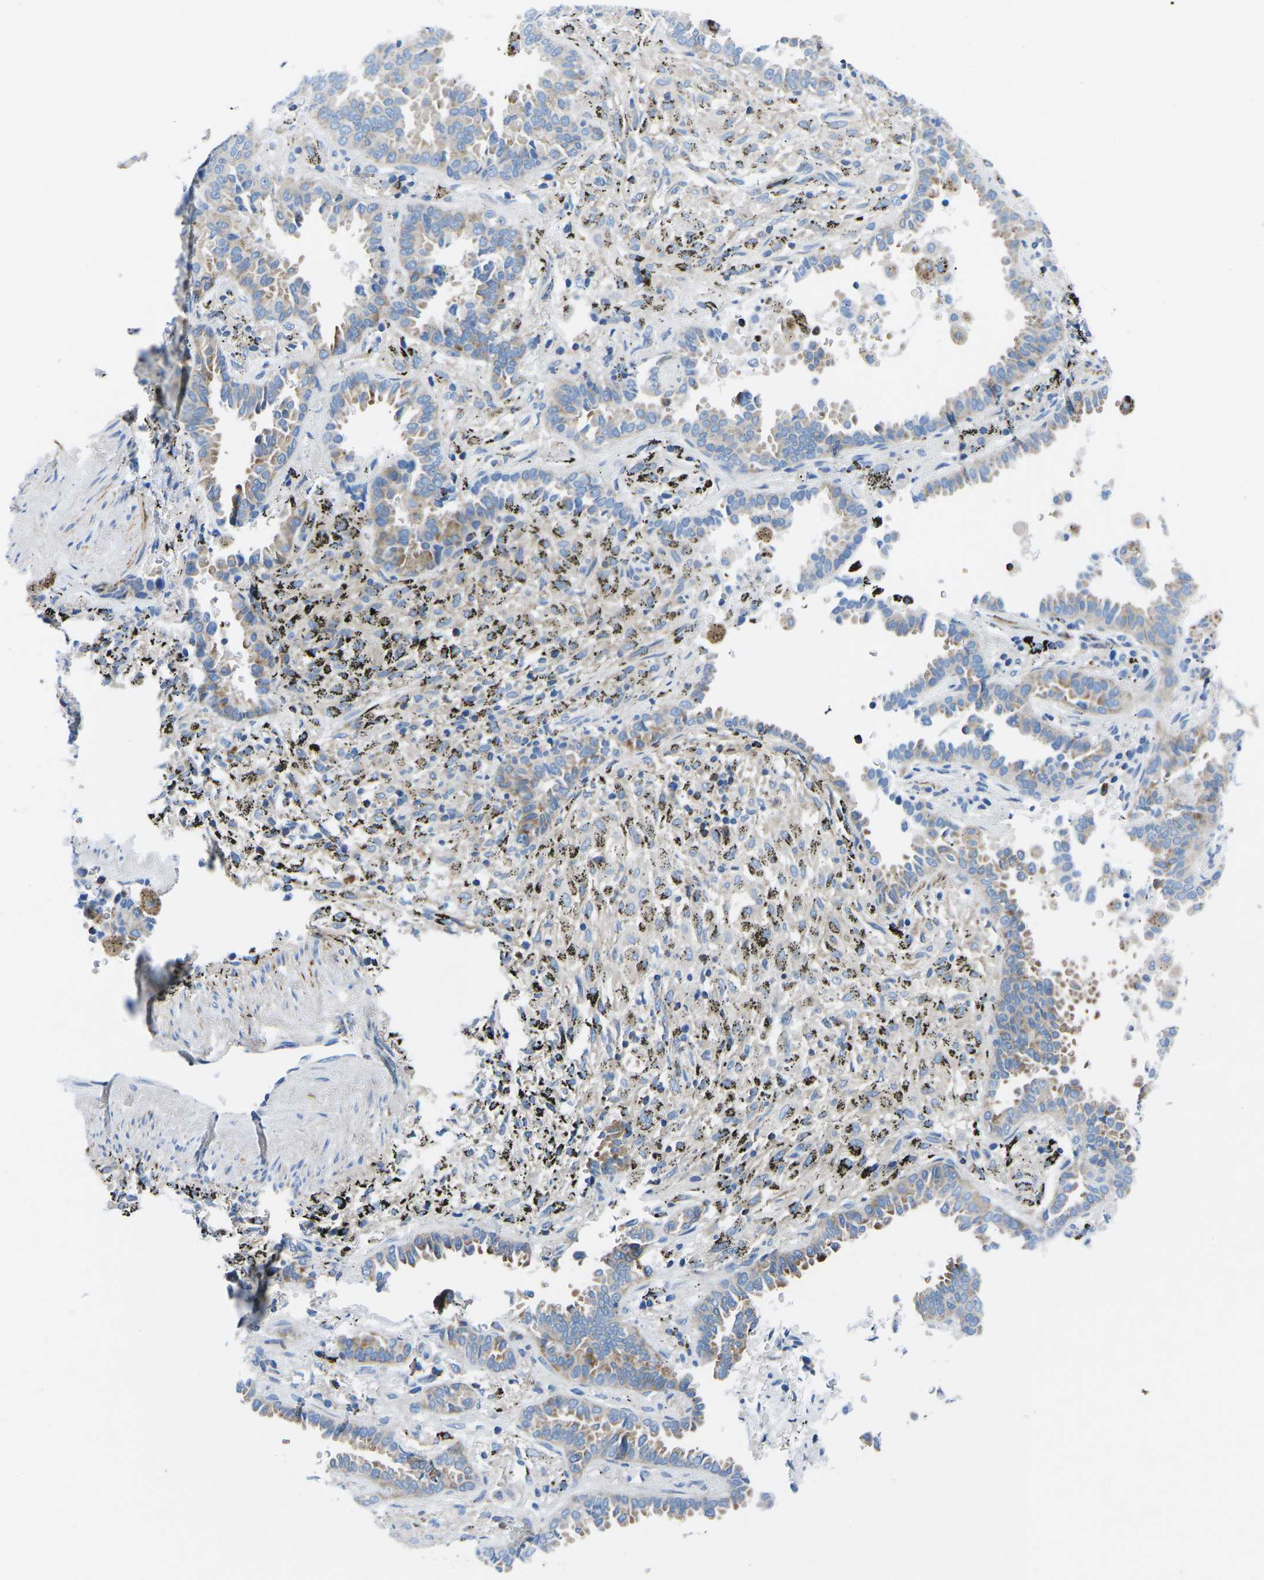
{"staining": {"intensity": "moderate", "quantity": "25%-75%", "location": "cytoplasmic/membranous"}, "tissue": "lung cancer", "cell_type": "Tumor cells", "image_type": "cancer", "snomed": [{"axis": "morphology", "description": "Normal tissue, NOS"}, {"axis": "morphology", "description": "Adenocarcinoma, NOS"}, {"axis": "topography", "description": "Lung"}], "caption": "Tumor cells display medium levels of moderate cytoplasmic/membranous positivity in approximately 25%-75% of cells in lung adenocarcinoma.", "gene": "MC4R", "patient": {"sex": "male", "age": 59}}